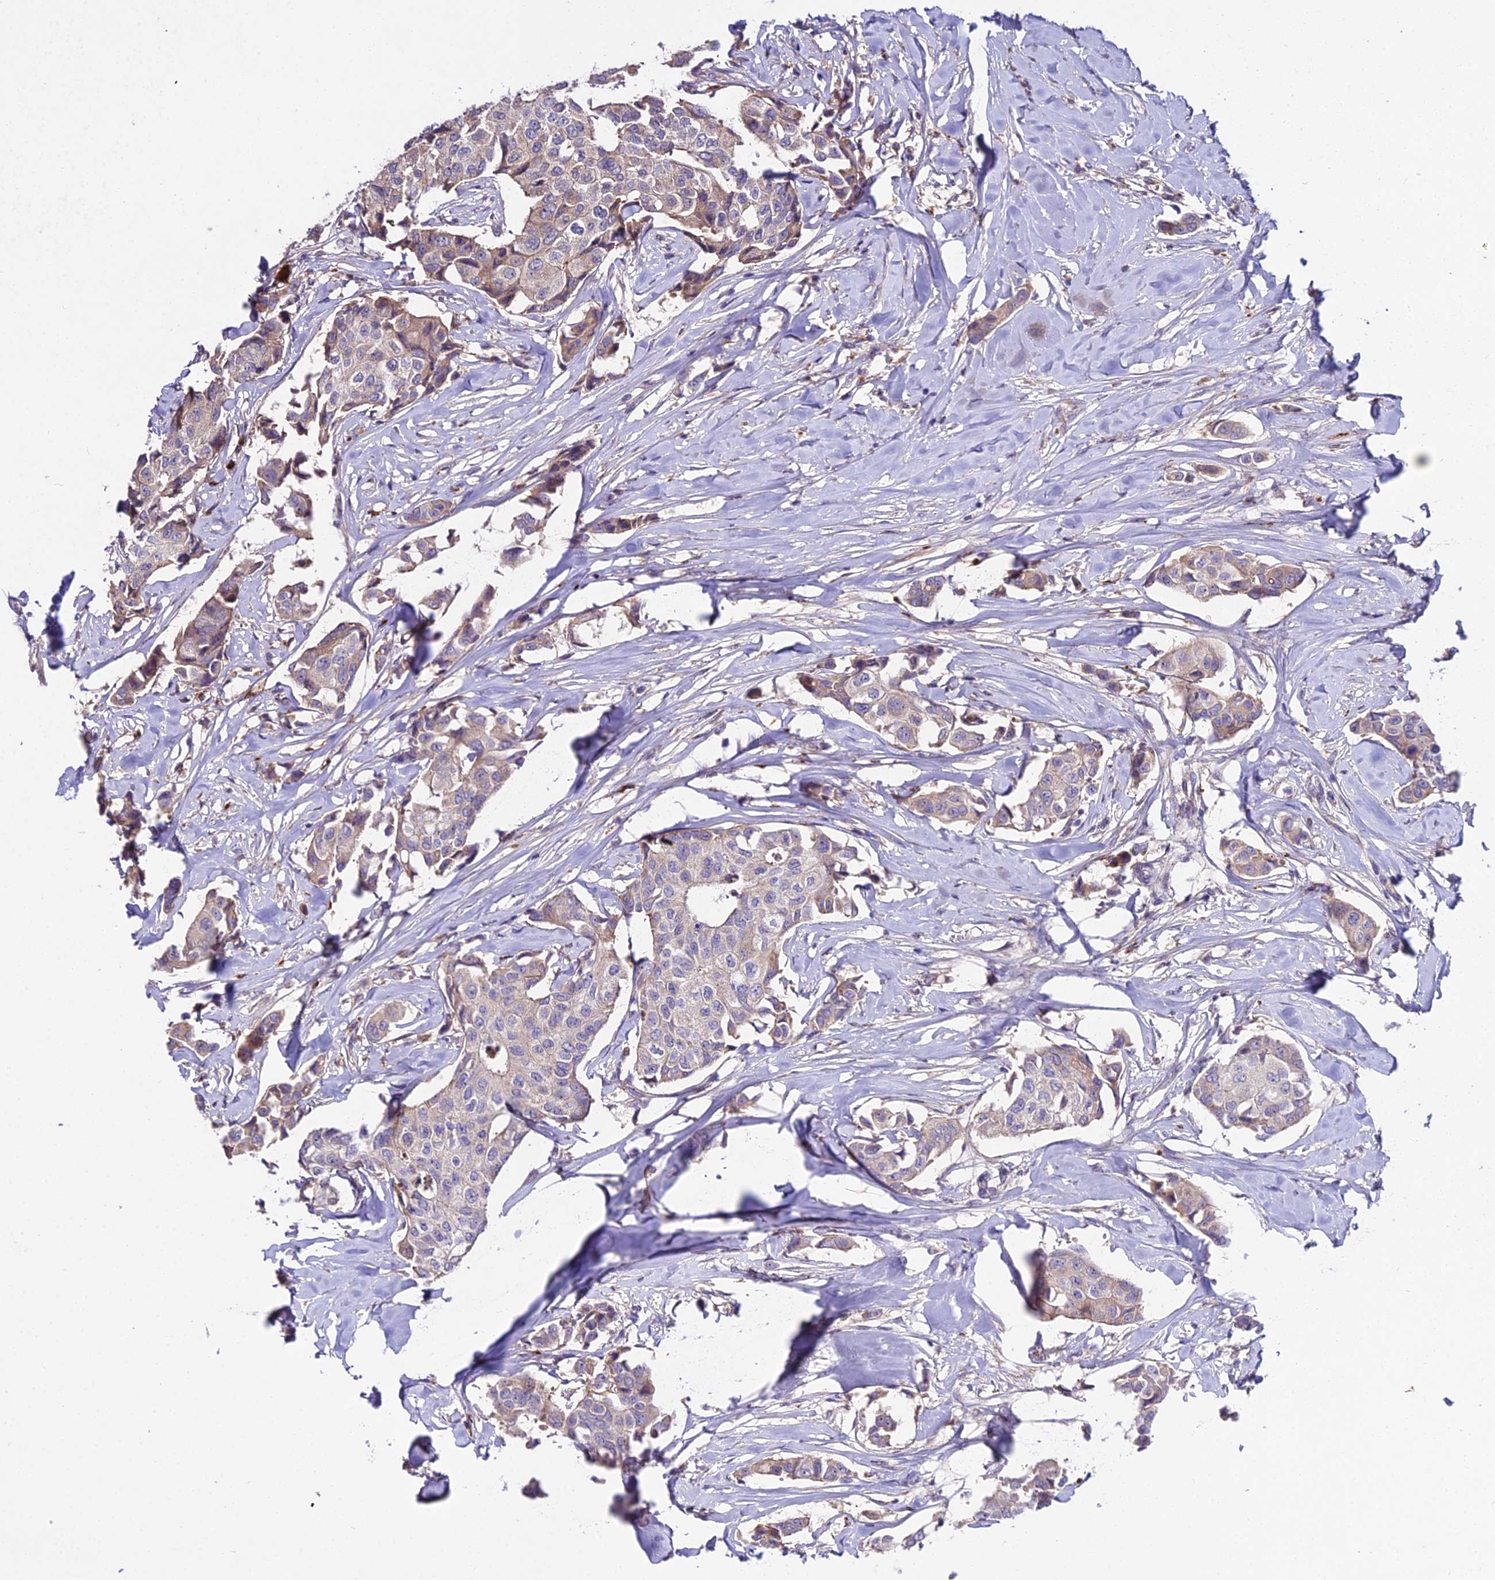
{"staining": {"intensity": "weak", "quantity": "<25%", "location": "cytoplasmic/membranous"}, "tissue": "breast cancer", "cell_type": "Tumor cells", "image_type": "cancer", "snomed": [{"axis": "morphology", "description": "Duct carcinoma"}, {"axis": "topography", "description": "Breast"}], "caption": "High magnification brightfield microscopy of breast cancer (invasive ductal carcinoma) stained with DAB (brown) and counterstained with hematoxylin (blue): tumor cells show no significant expression.", "gene": "EID2", "patient": {"sex": "female", "age": 80}}